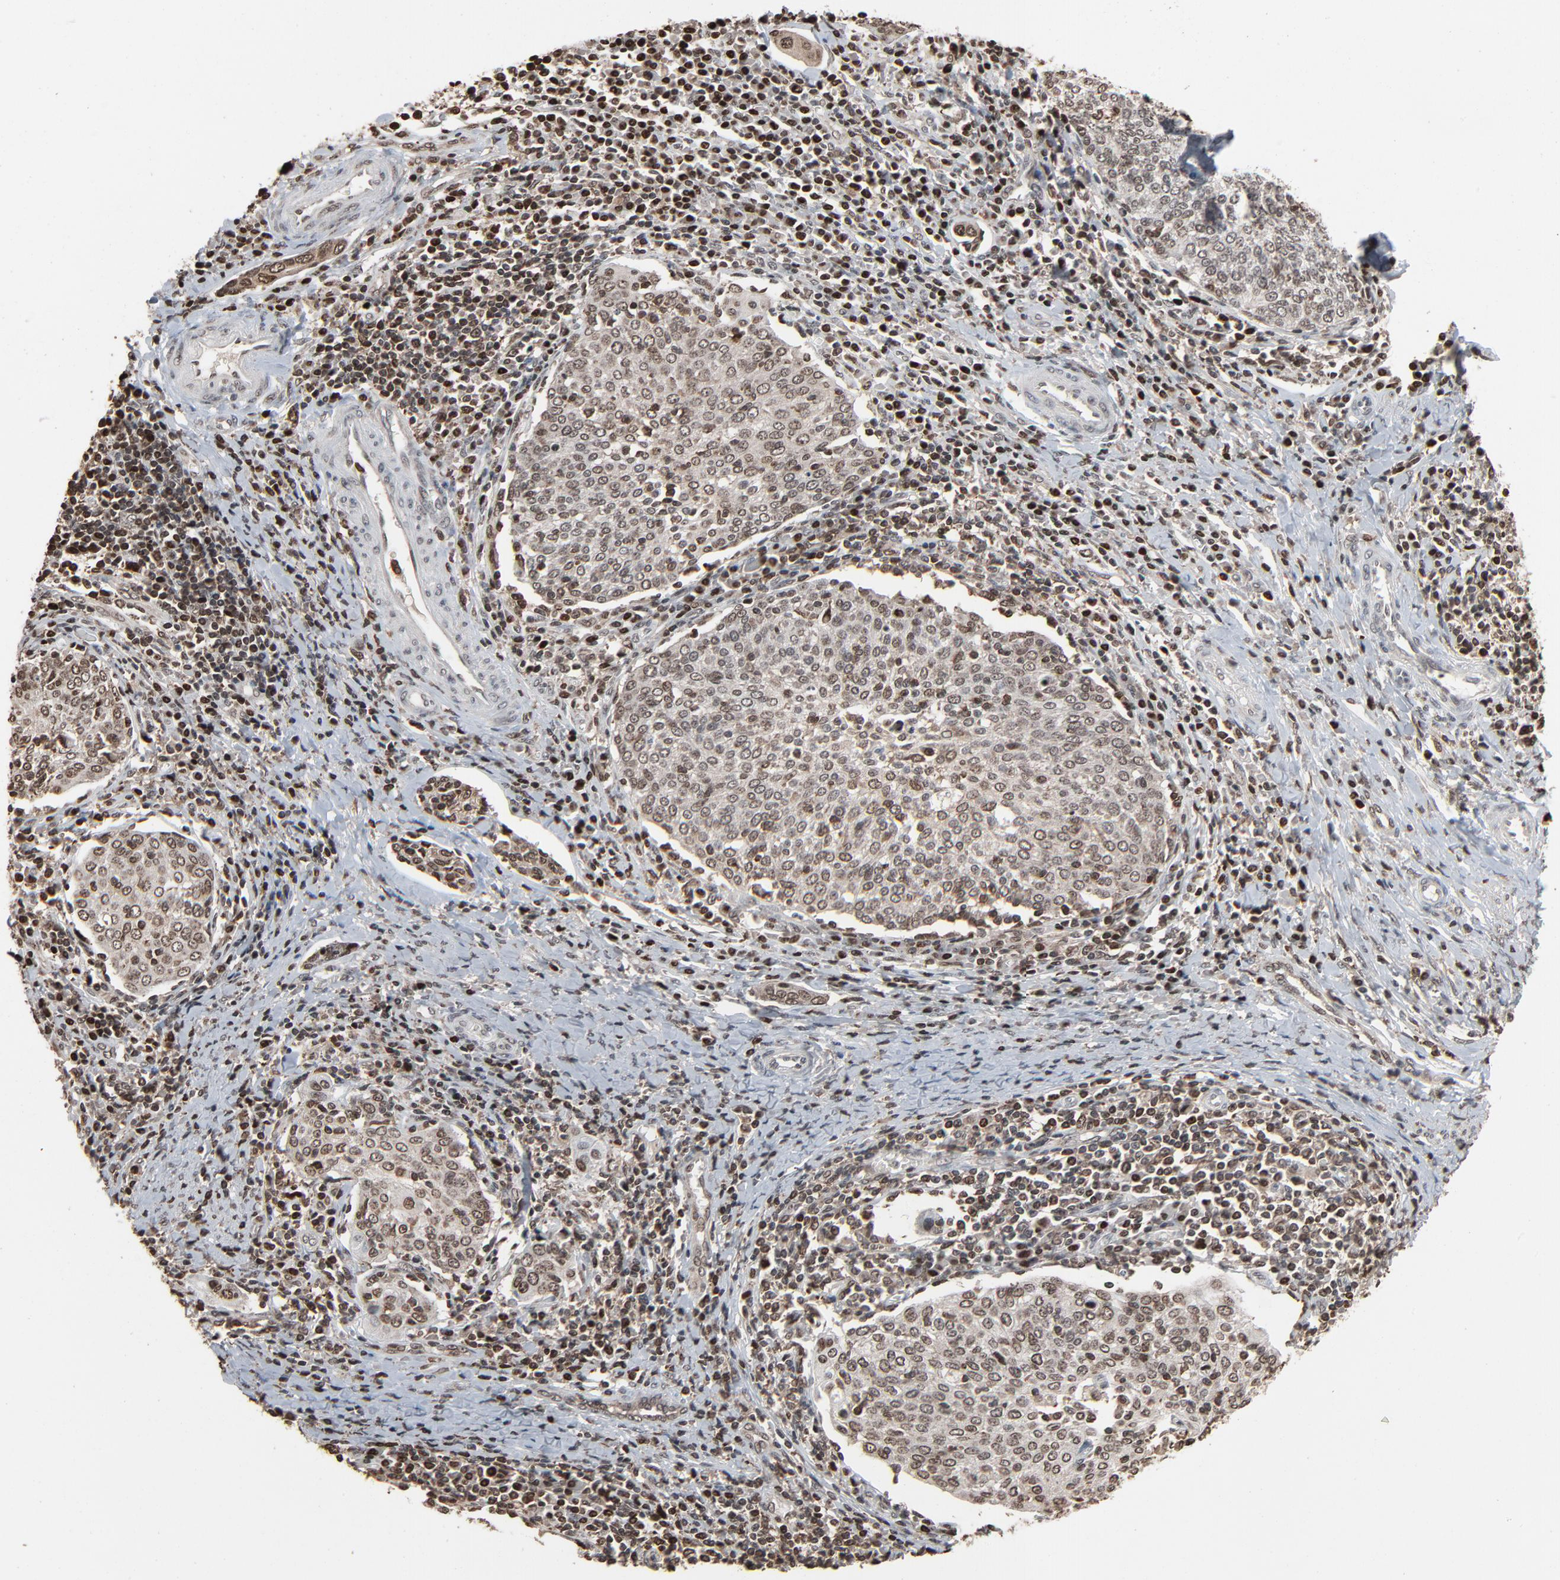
{"staining": {"intensity": "weak", "quantity": ">75%", "location": "nuclear"}, "tissue": "cervical cancer", "cell_type": "Tumor cells", "image_type": "cancer", "snomed": [{"axis": "morphology", "description": "Squamous cell carcinoma, NOS"}, {"axis": "topography", "description": "Cervix"}], "caption": "Tumor cells display weak nuclear positivity in about >75% of cells in squamous cell carcinoma (cervical).", "gene": "RPS6KA3", "patient": {"sex": "female", "age": 40}}